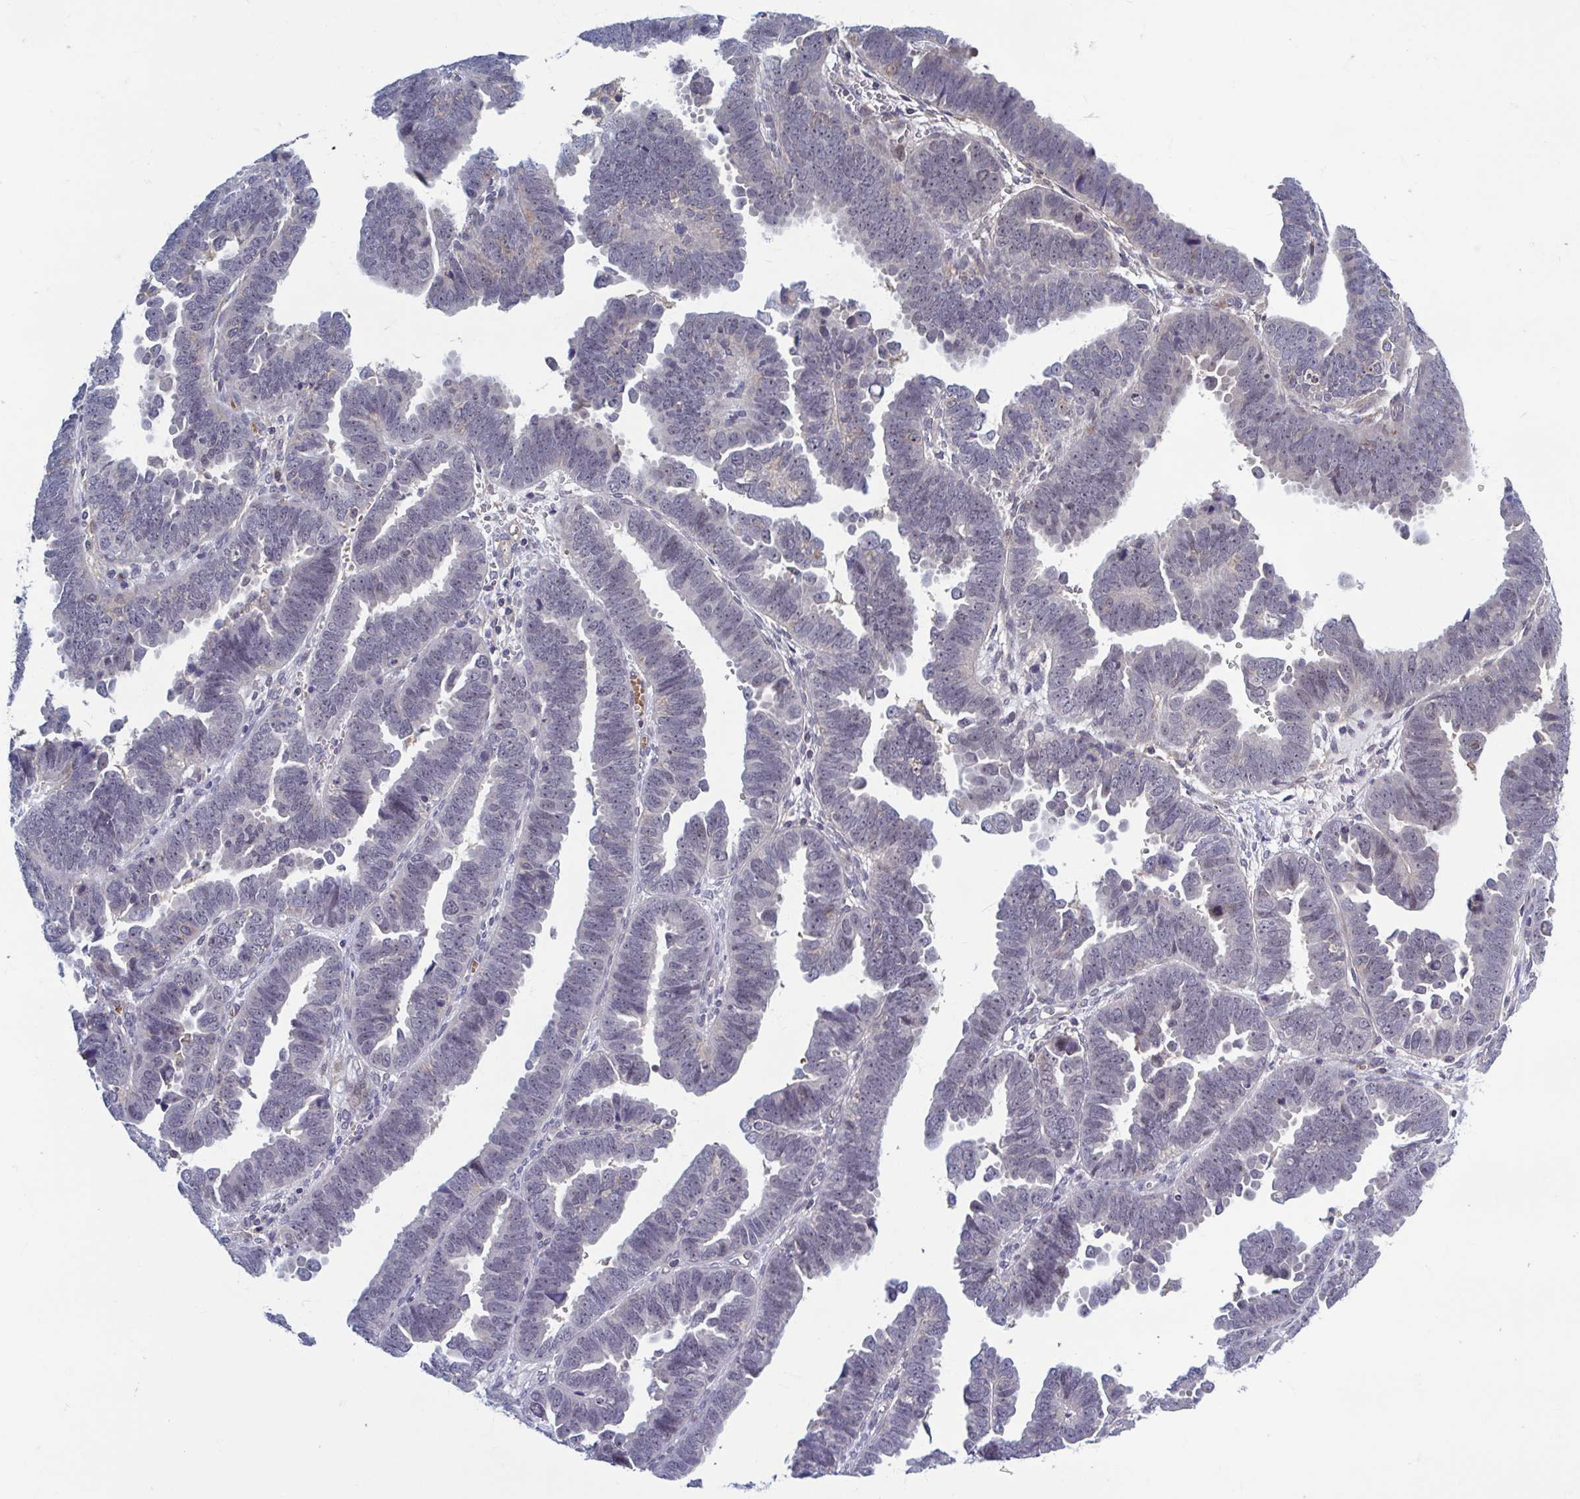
{"staining": {"intensity": "negative", "quantity": "none", "location": "none"}, "tissue": "endometrial cancer", "cell_type": "Tumor cells", "image_type": "cancer", "snomed": [{"axis": "morphology", "description": "Adenocarcinoma, NOS"}, {"axis": "topography", "description": "Endometrium"}], "caption": "Immunohistochemical staining of human endometrial cancer (adenocarcinoma) displays no significant expression in tumor cells. The staining was performed using DAB (3,3'-diaminobenzidine) to visualize the protein expression in brown, while the nuclei were stained in blue with hematoxylin (Magnification: 20x).", "gene": "LRRC38", "patient": {"sex": "female", "age": 75}}